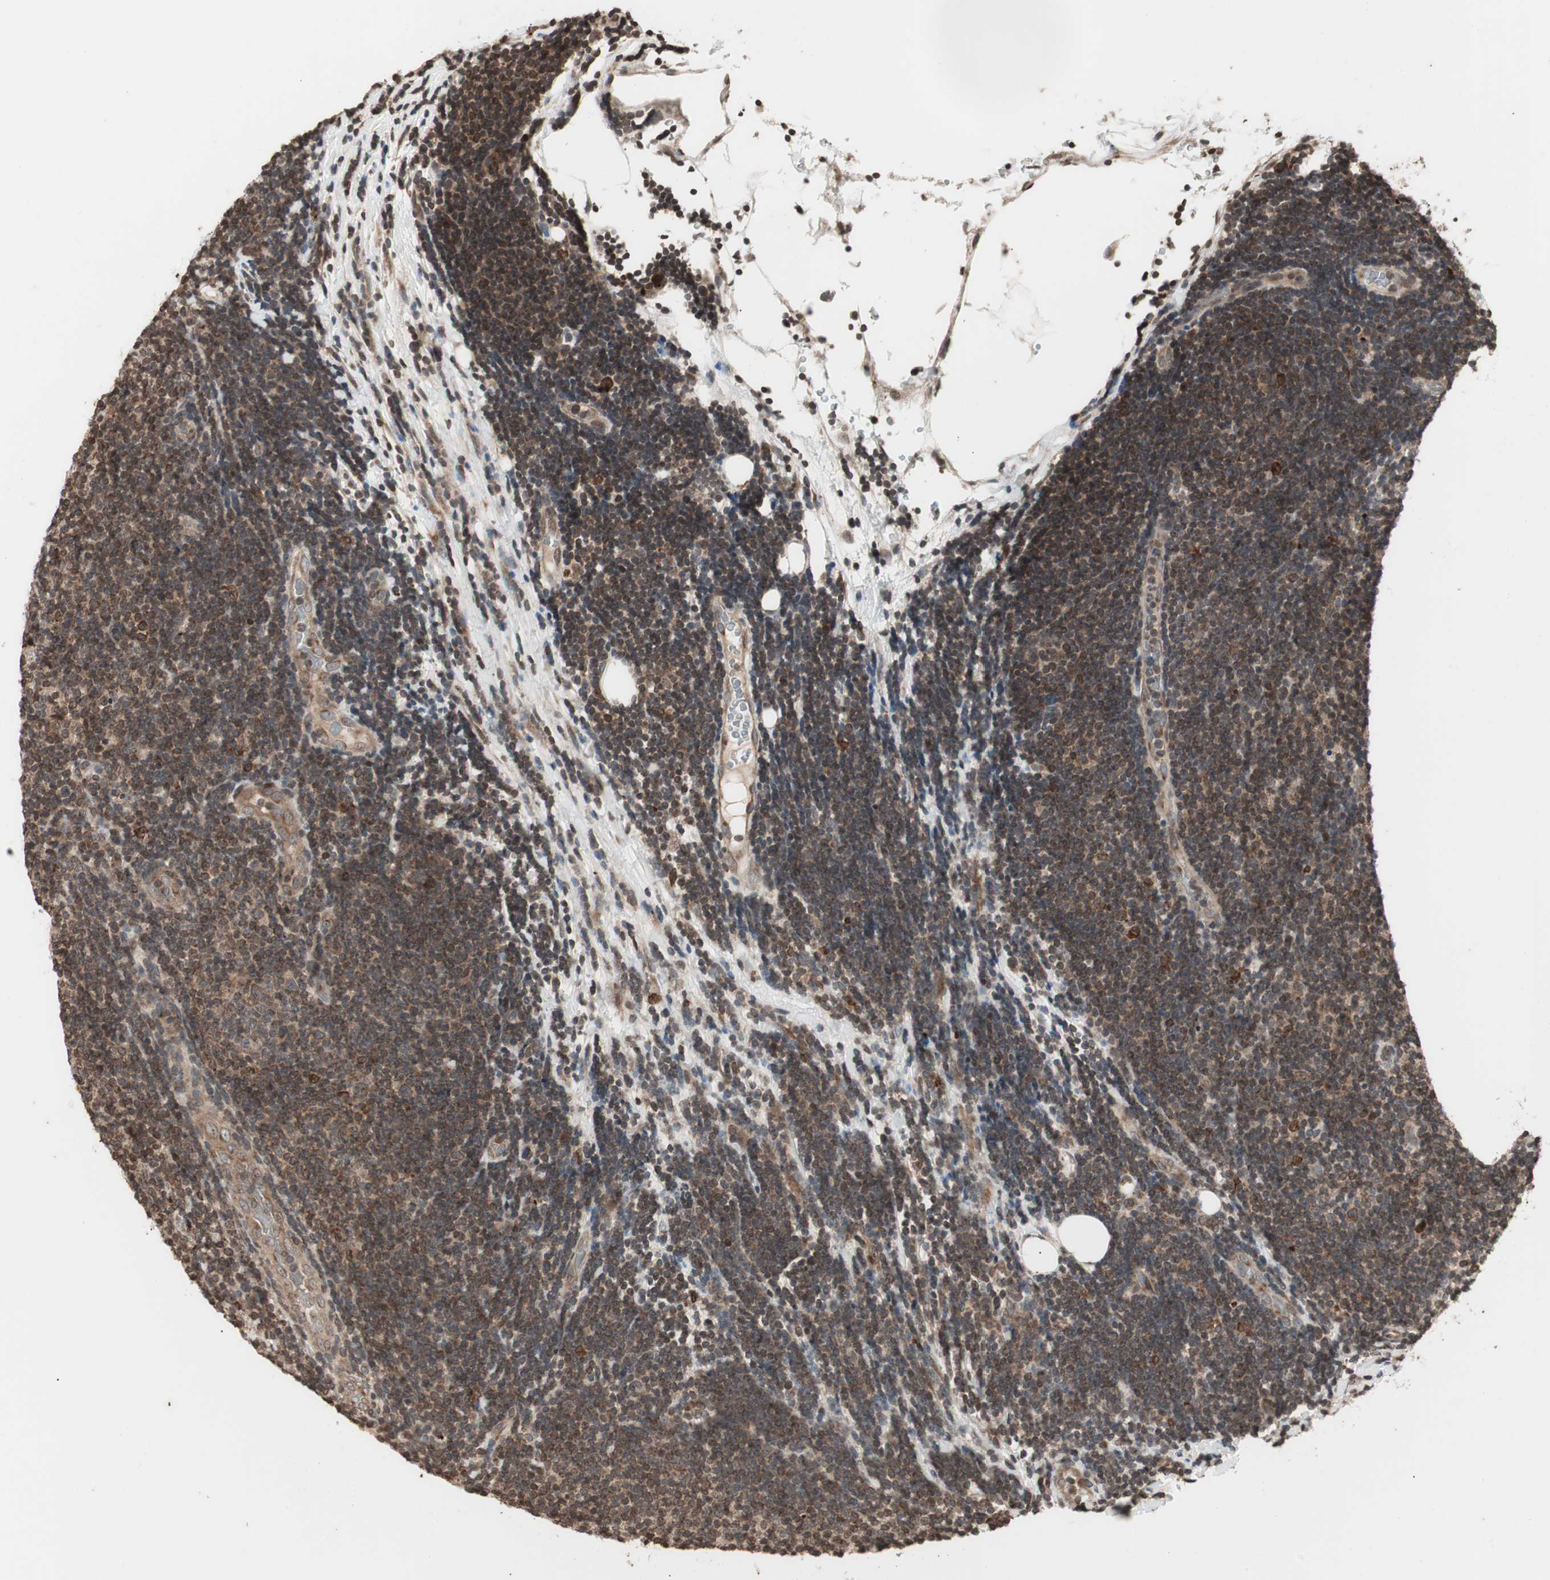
{"staining": {"intensity": "strong", "quantity": ">75%", "location": "cytoplasmic/membranous"}, "tissue": "lymphoma", "cell_type": "Tumor cells", "image_type": "cancer", "snomed": [{"axis": "morphology", "description": "Malignant lymphoma, non-Hodgkin's type, Low grade"}, {"axis": "topography", "description": "Lymph node"}], "caption": "Brown immunohistochemical staining in human lymphoma displays strong cytoplasmic/membranous staining in approximately >75% of tumor cells.", "gene": "ZFC3H1", "patient": {"sex": "male", "age": 83}}